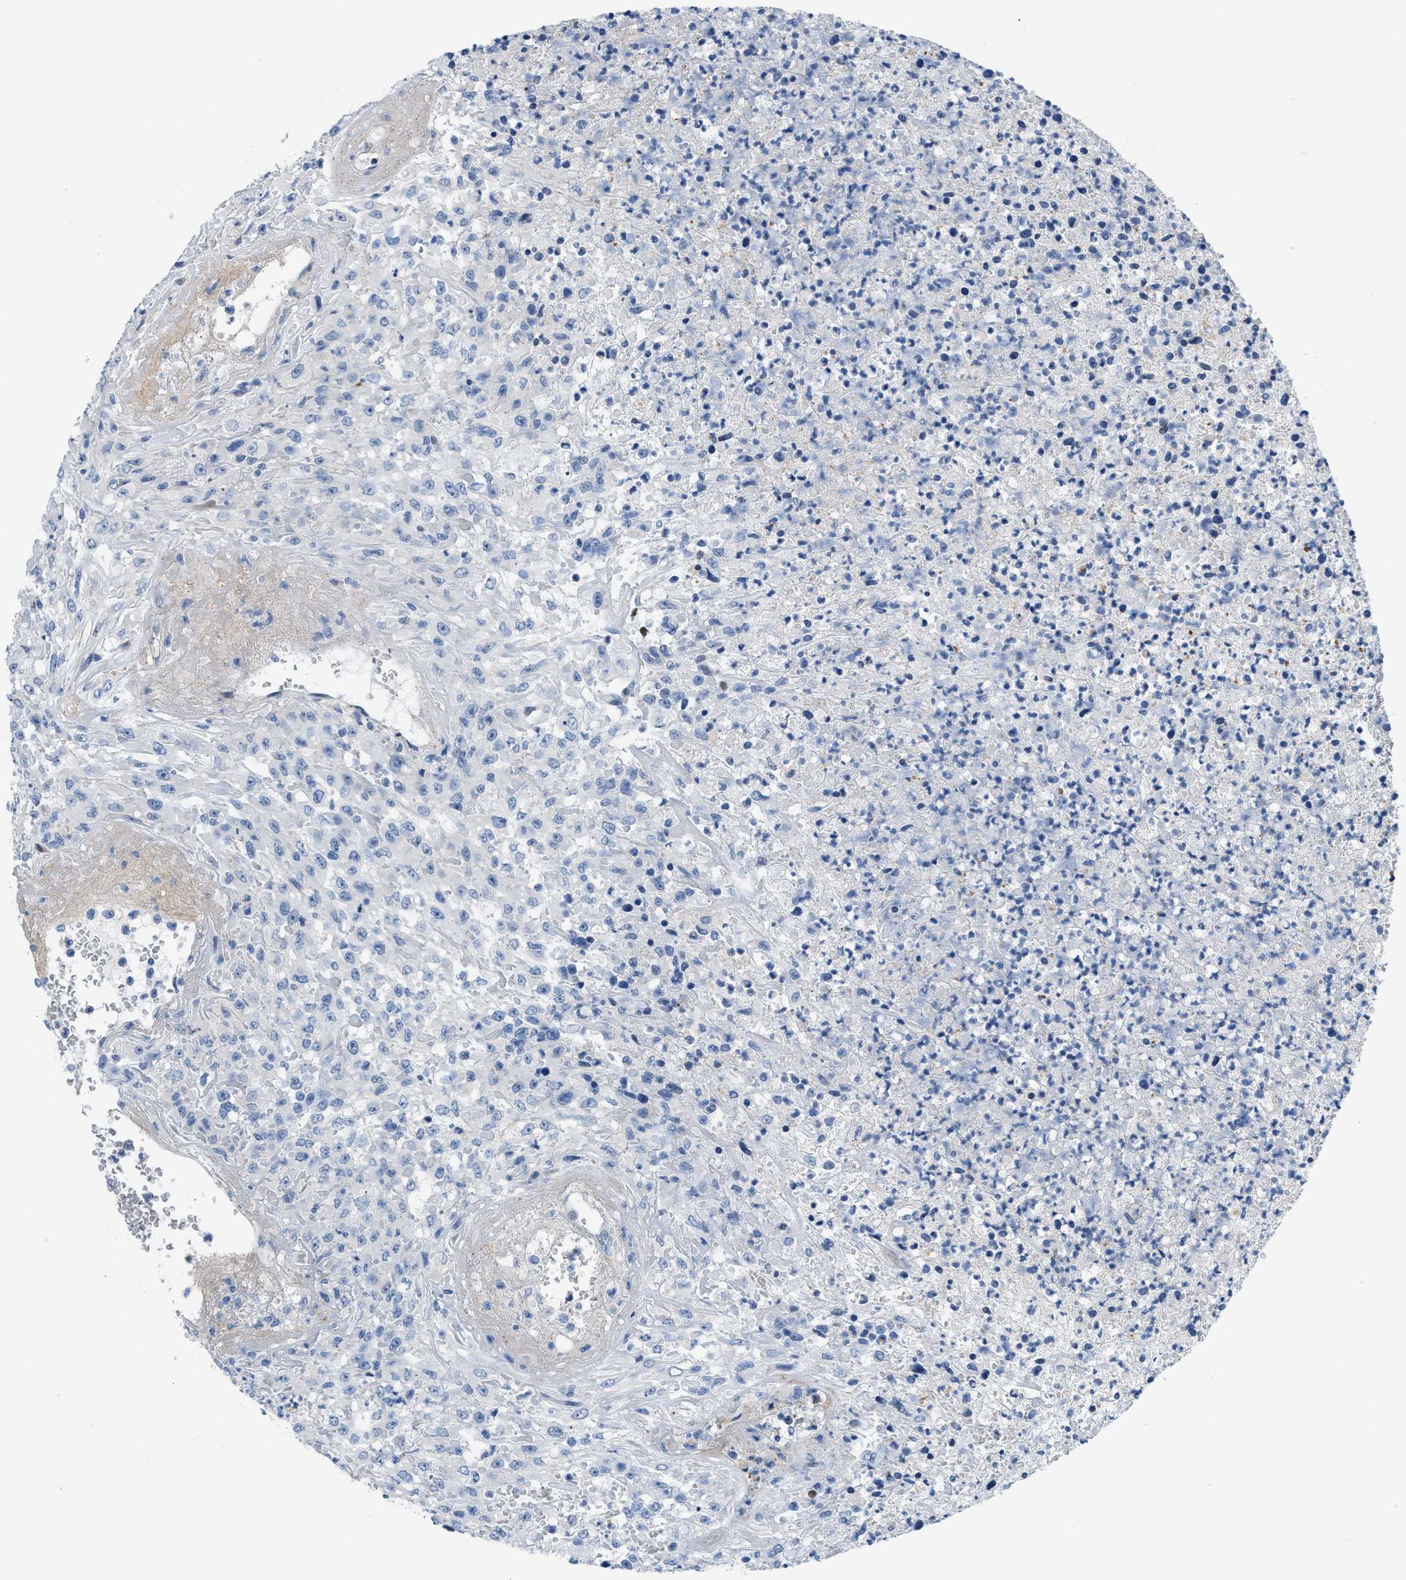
{"staining": {"intensity": "negative", "quantity": "none", "location": "none"}, "tissue": "urothelial cancer", "cell_type": "Tumor cells", "image_type": "cancer", "snomed": [{"axis": "morphology", "description": "Urothelial carcinoma, High grade"}, {"axis": "topography", "description": "Urinary bladder"}], "caption": "This is an immunohistochemistry image of human urothelial carcinoma (high-grade). There is no staining in tumor cells.", "gene": "FDCSP", "patient": {"sex": "male", "age": 46}}